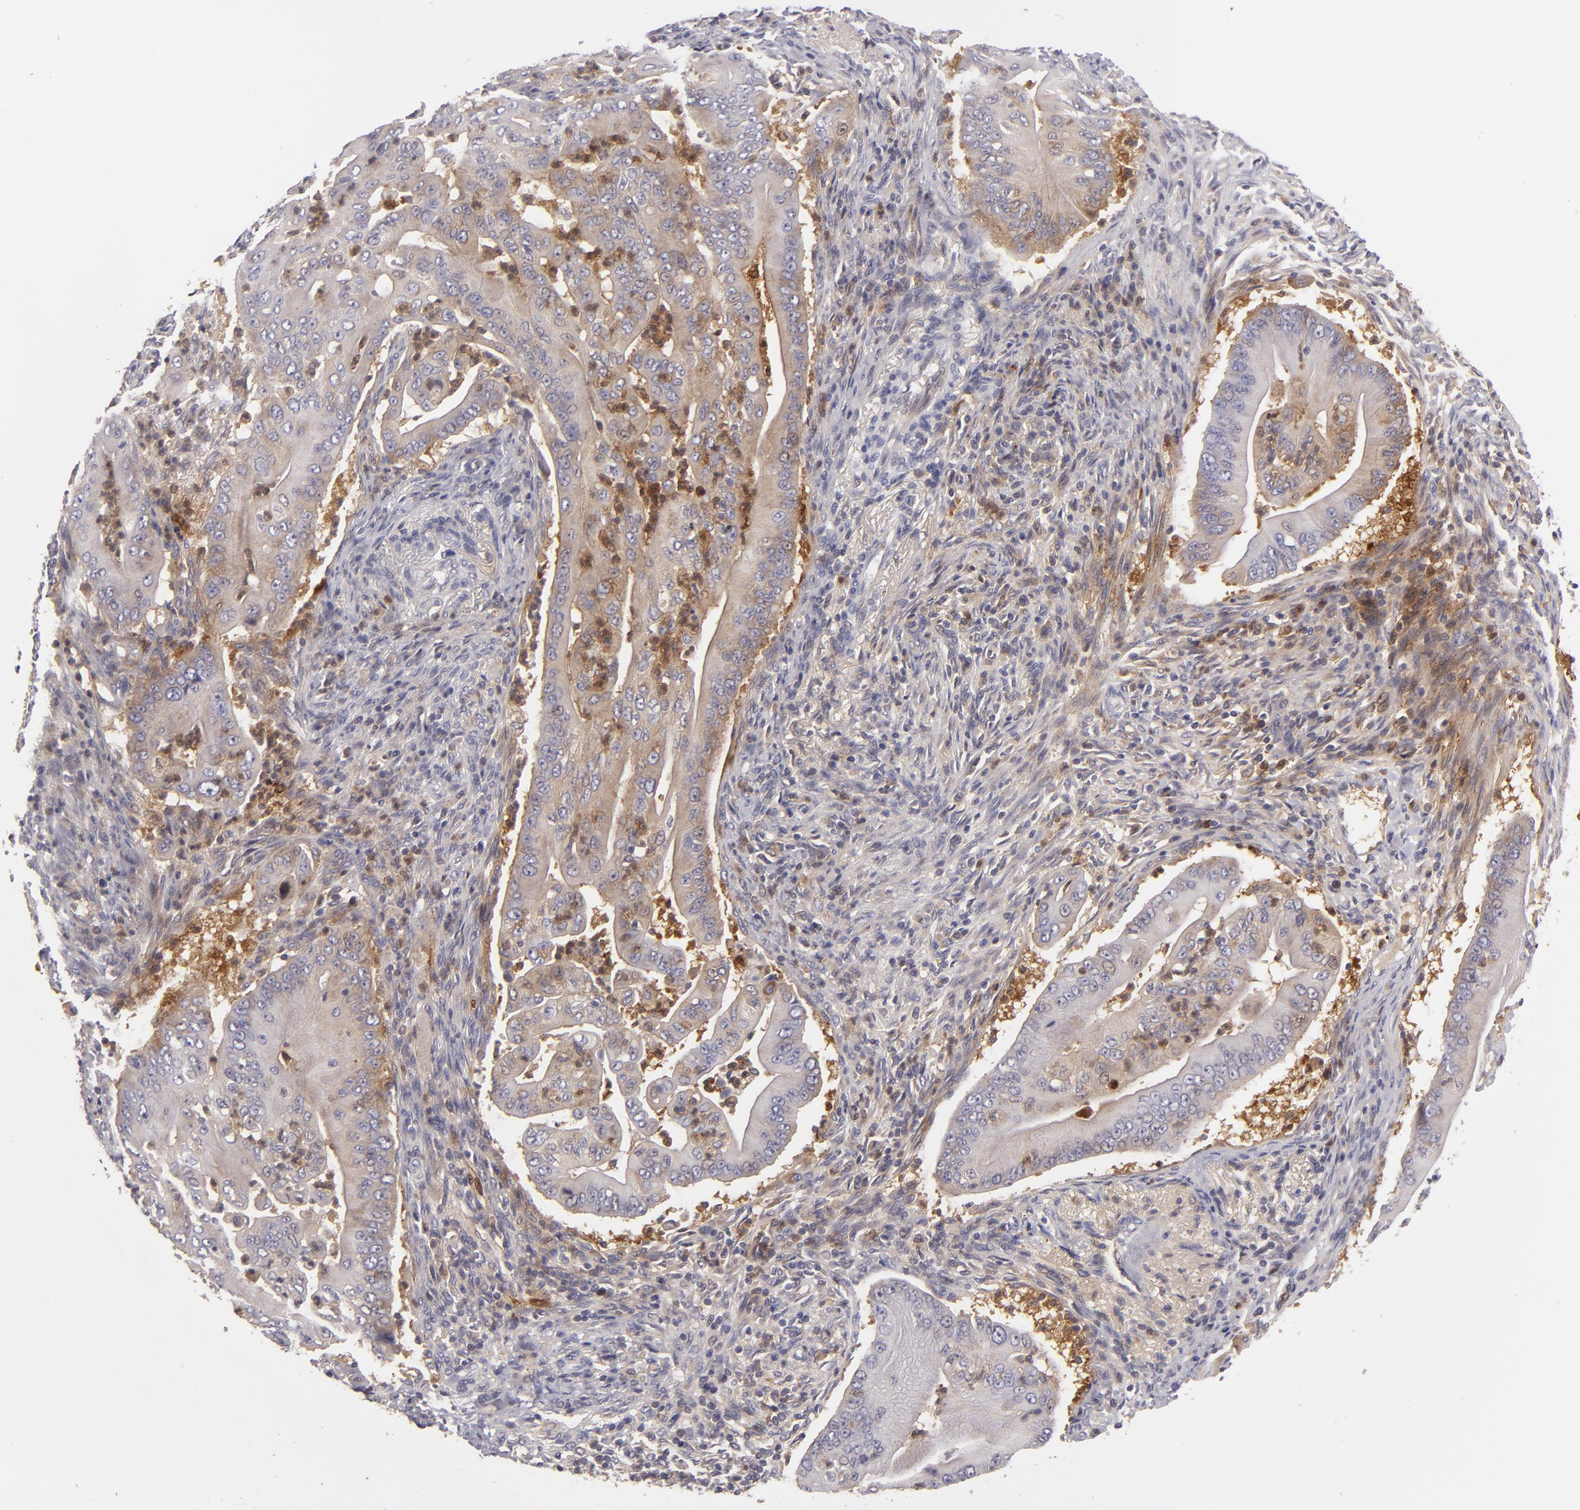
{"staining": {"intensity": "moderate", "quantity": ">75%", "location": "cytoplasmic/membranous"}, "tissue": "pancreatic cancer", "cell_type": "Tumor cells", "image_type": "cancer", "snomed": [{"axis": "morphology", "description": "Adenocarcinoma, NOS"}, {"axis": "topography", "description": "Pancreas"}], "caption": "IHC (DAB (3,3'-diaminobenzidine)) staining of pancreatic cancer demonstrates moderate cytoplasmic/membranous protein staining in about >75% of tumor cells.", "gene": "MMP10", "patient": {"sex": "male", "age": 62}}